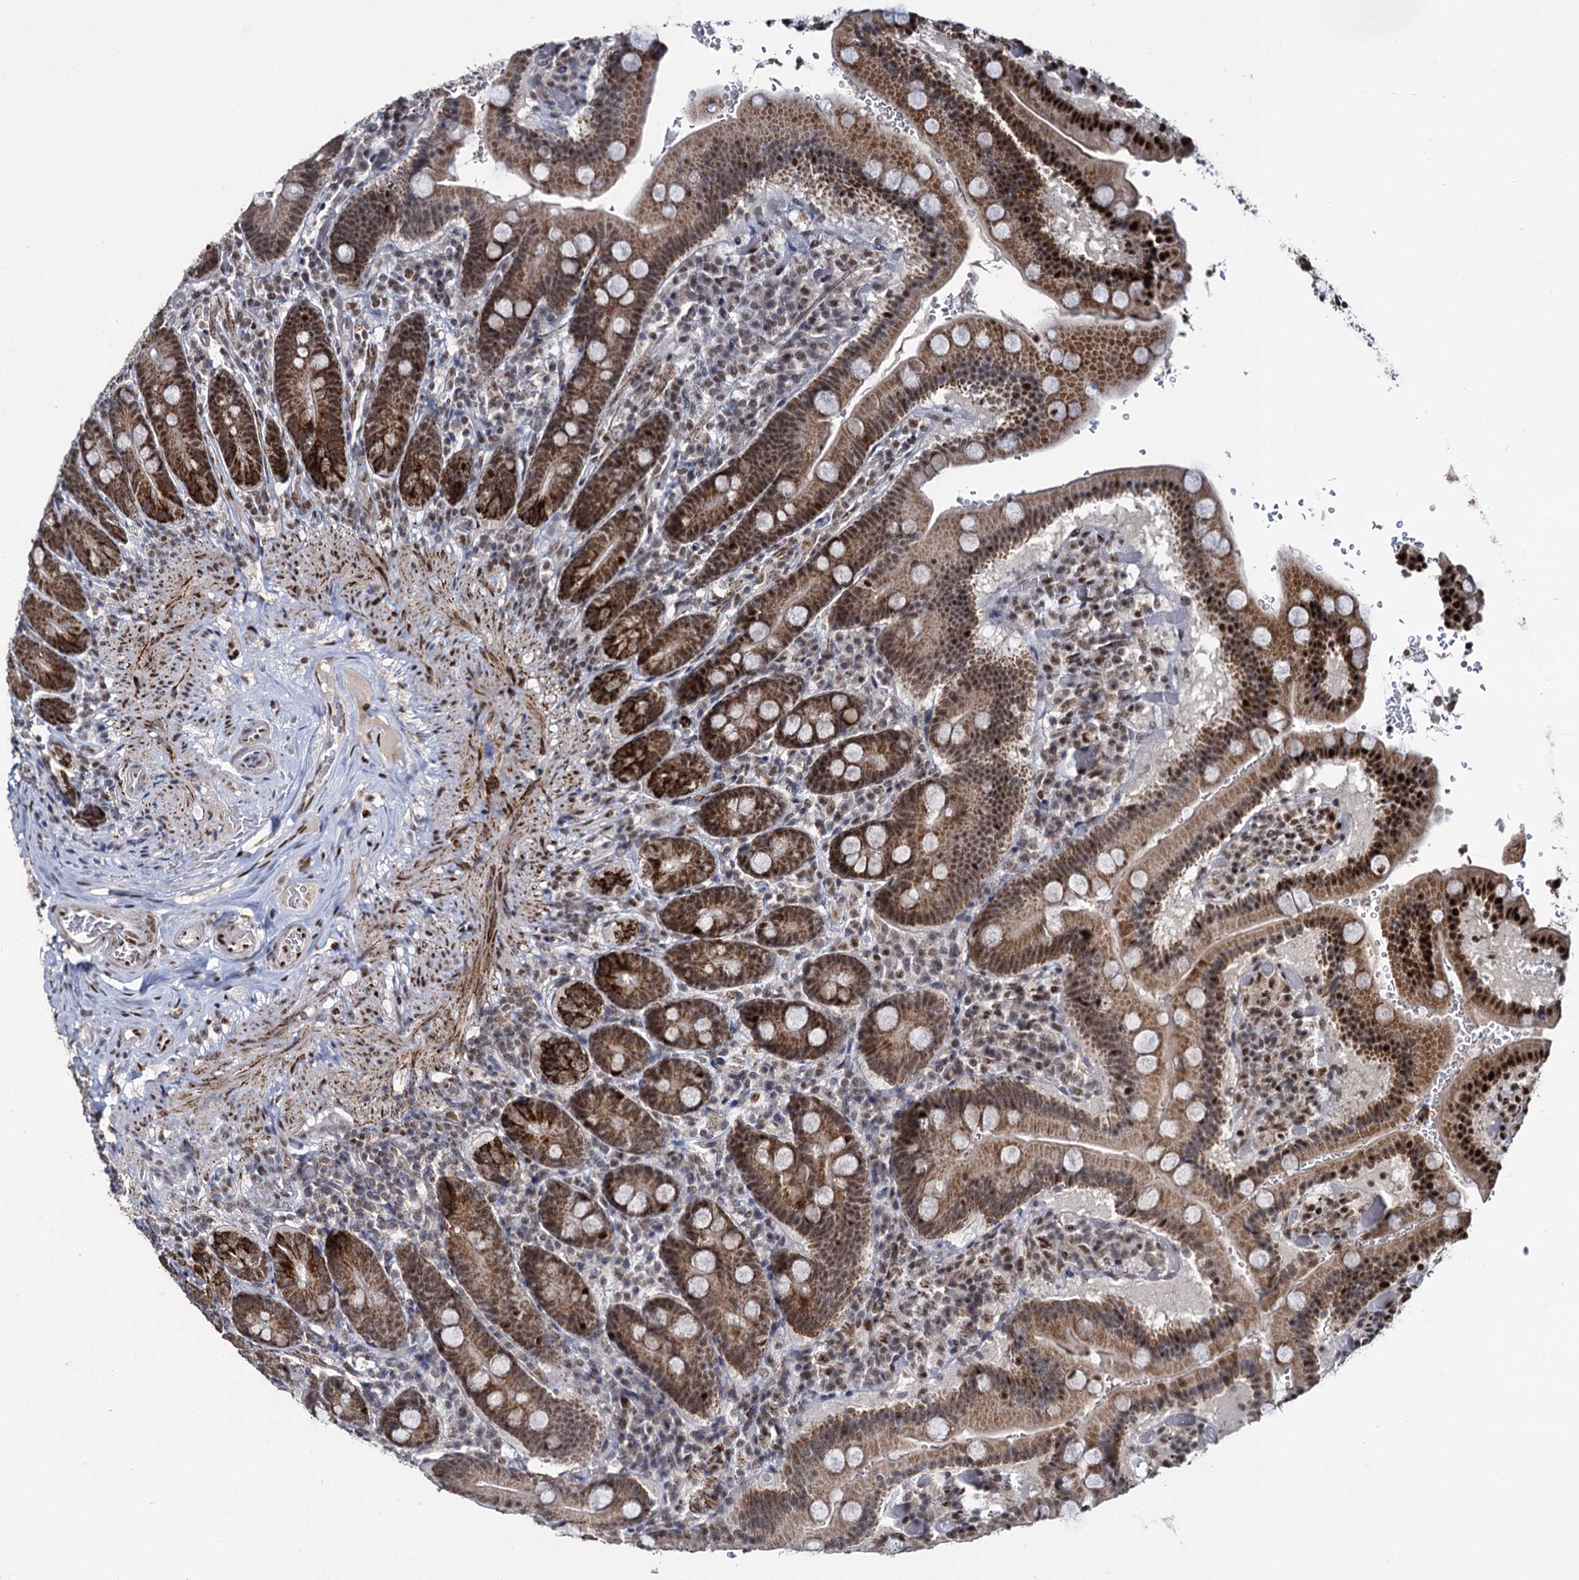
{"staining": {"intensity": "moderate", "quantity": ">75%", "location": "cytoplasmic/membranous,nuclear"}, "tissue": "duodenum", "cell_type": "Glandular cells", "image_type": "normal", "snomed": [{"axis": "morphology", "description": "Normal tissue, NOS"}, {"axis": "topography", "description": "Duodenum"}], "caption": "Immunohistochemical staining of benign human duodenum reveals medium levels of moderate cytoplasmic/membranous,nuclear expression in approximately >75% of glandular cells.", "gene": "RPUSD4", "patient": {"sex": "female", "age": 62}}